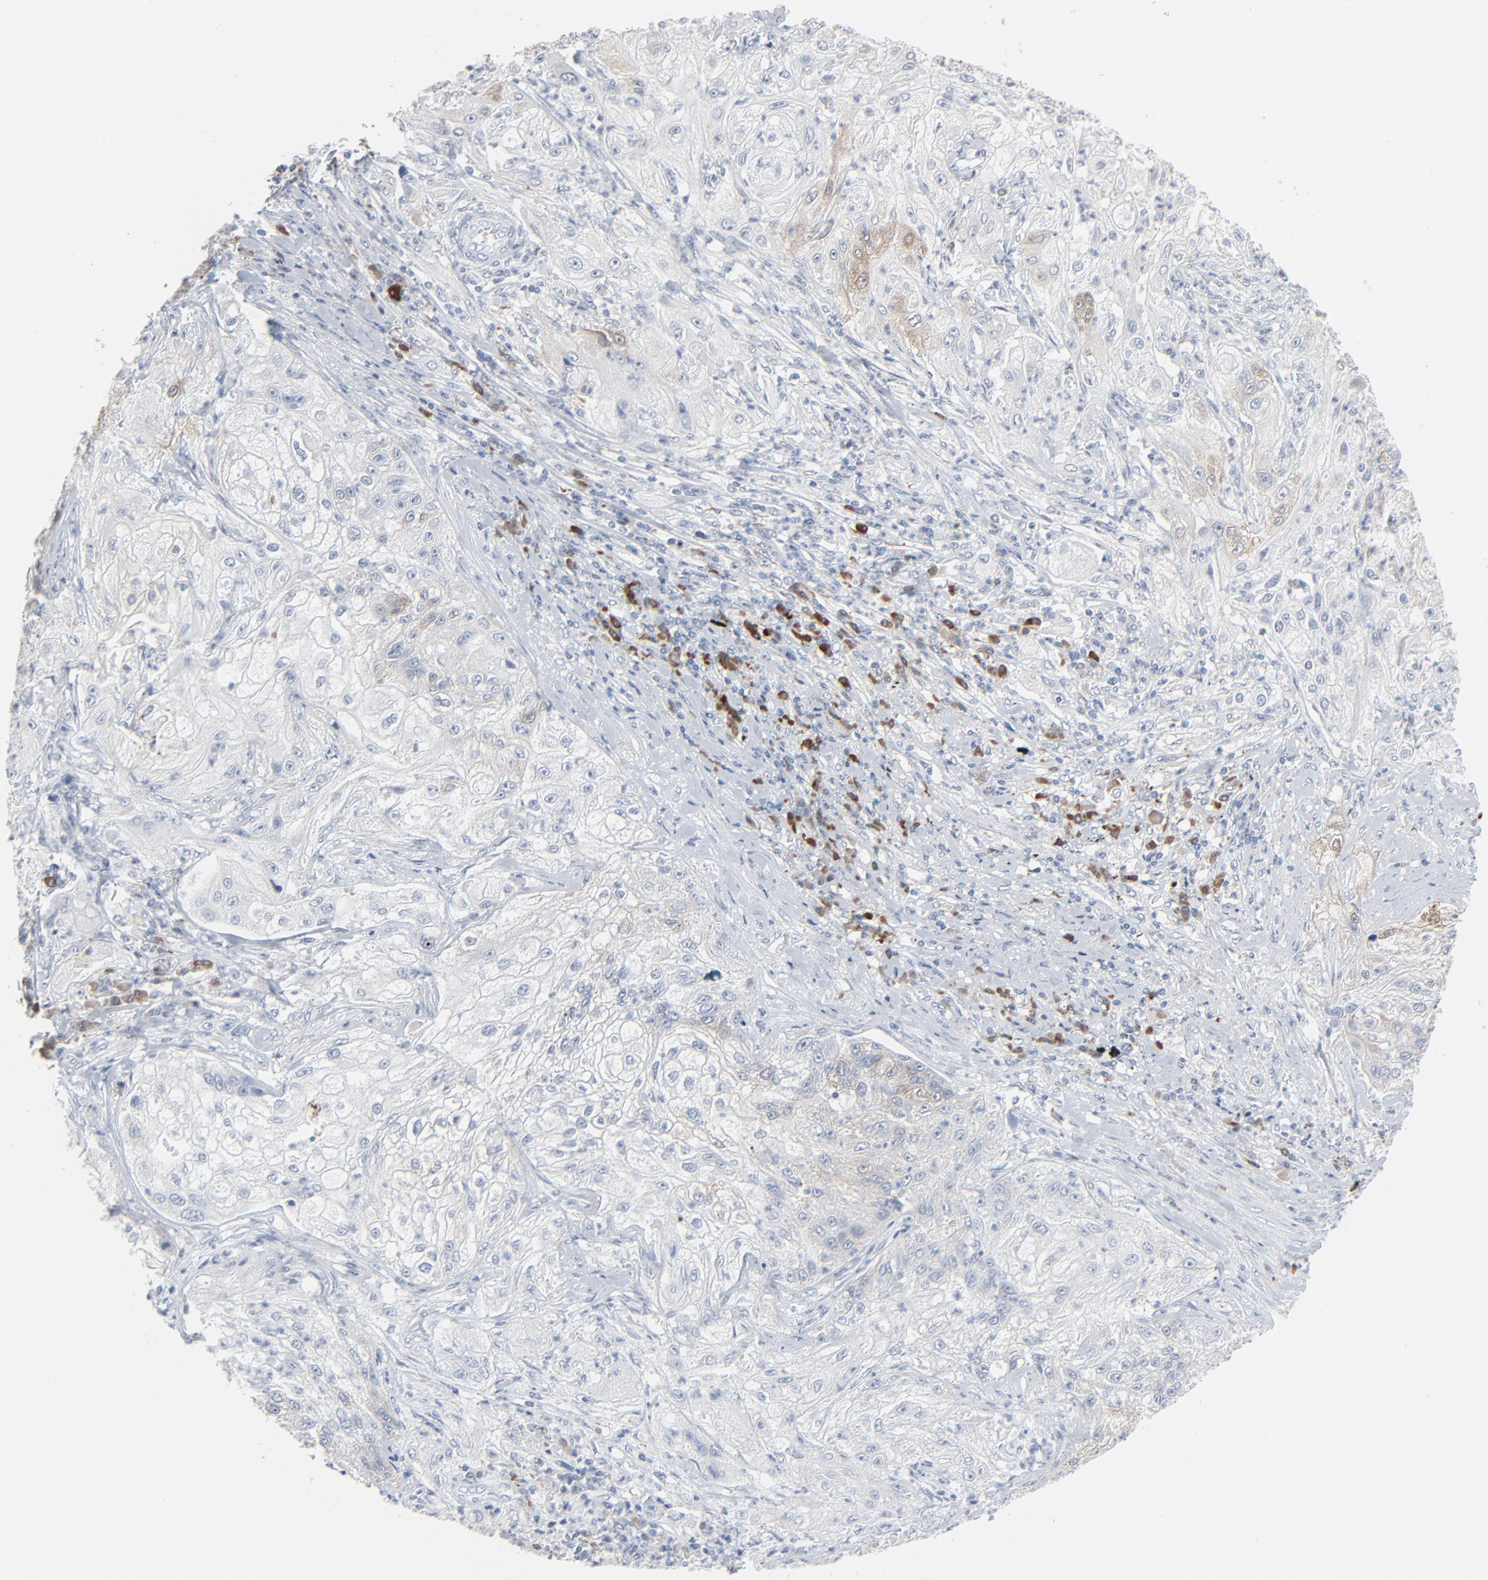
{"staining": {"intensity": "weak", "quantity": "<25%", "location": "cytoplasmic/membranous"}, "tissue": "lung cancer", "cell_type": "Tumor cells", "image_type": "cancer", "snomed": [{"axis": "morphology", "description": "Inflammation, NOS"}, {"axis": "morphology", "description": "Squamous cell carcinoma, NOS"}, {"axis": "topography", "description": "Lymph node"}, {"axis": "topography", "description": "Soft tissue"}, {"axis": "topography", "description": "Lung"}], "caption": "The immunohistochemistry photomicrograph has no significant staining in tumor cells of lung squamous cell carcinoma tissue. (DAB immunohistochemistry (IHC) with hematoxylin counter stain).", "gene": "PHGDH", "patient": {"sex": "male", "age": 66}}